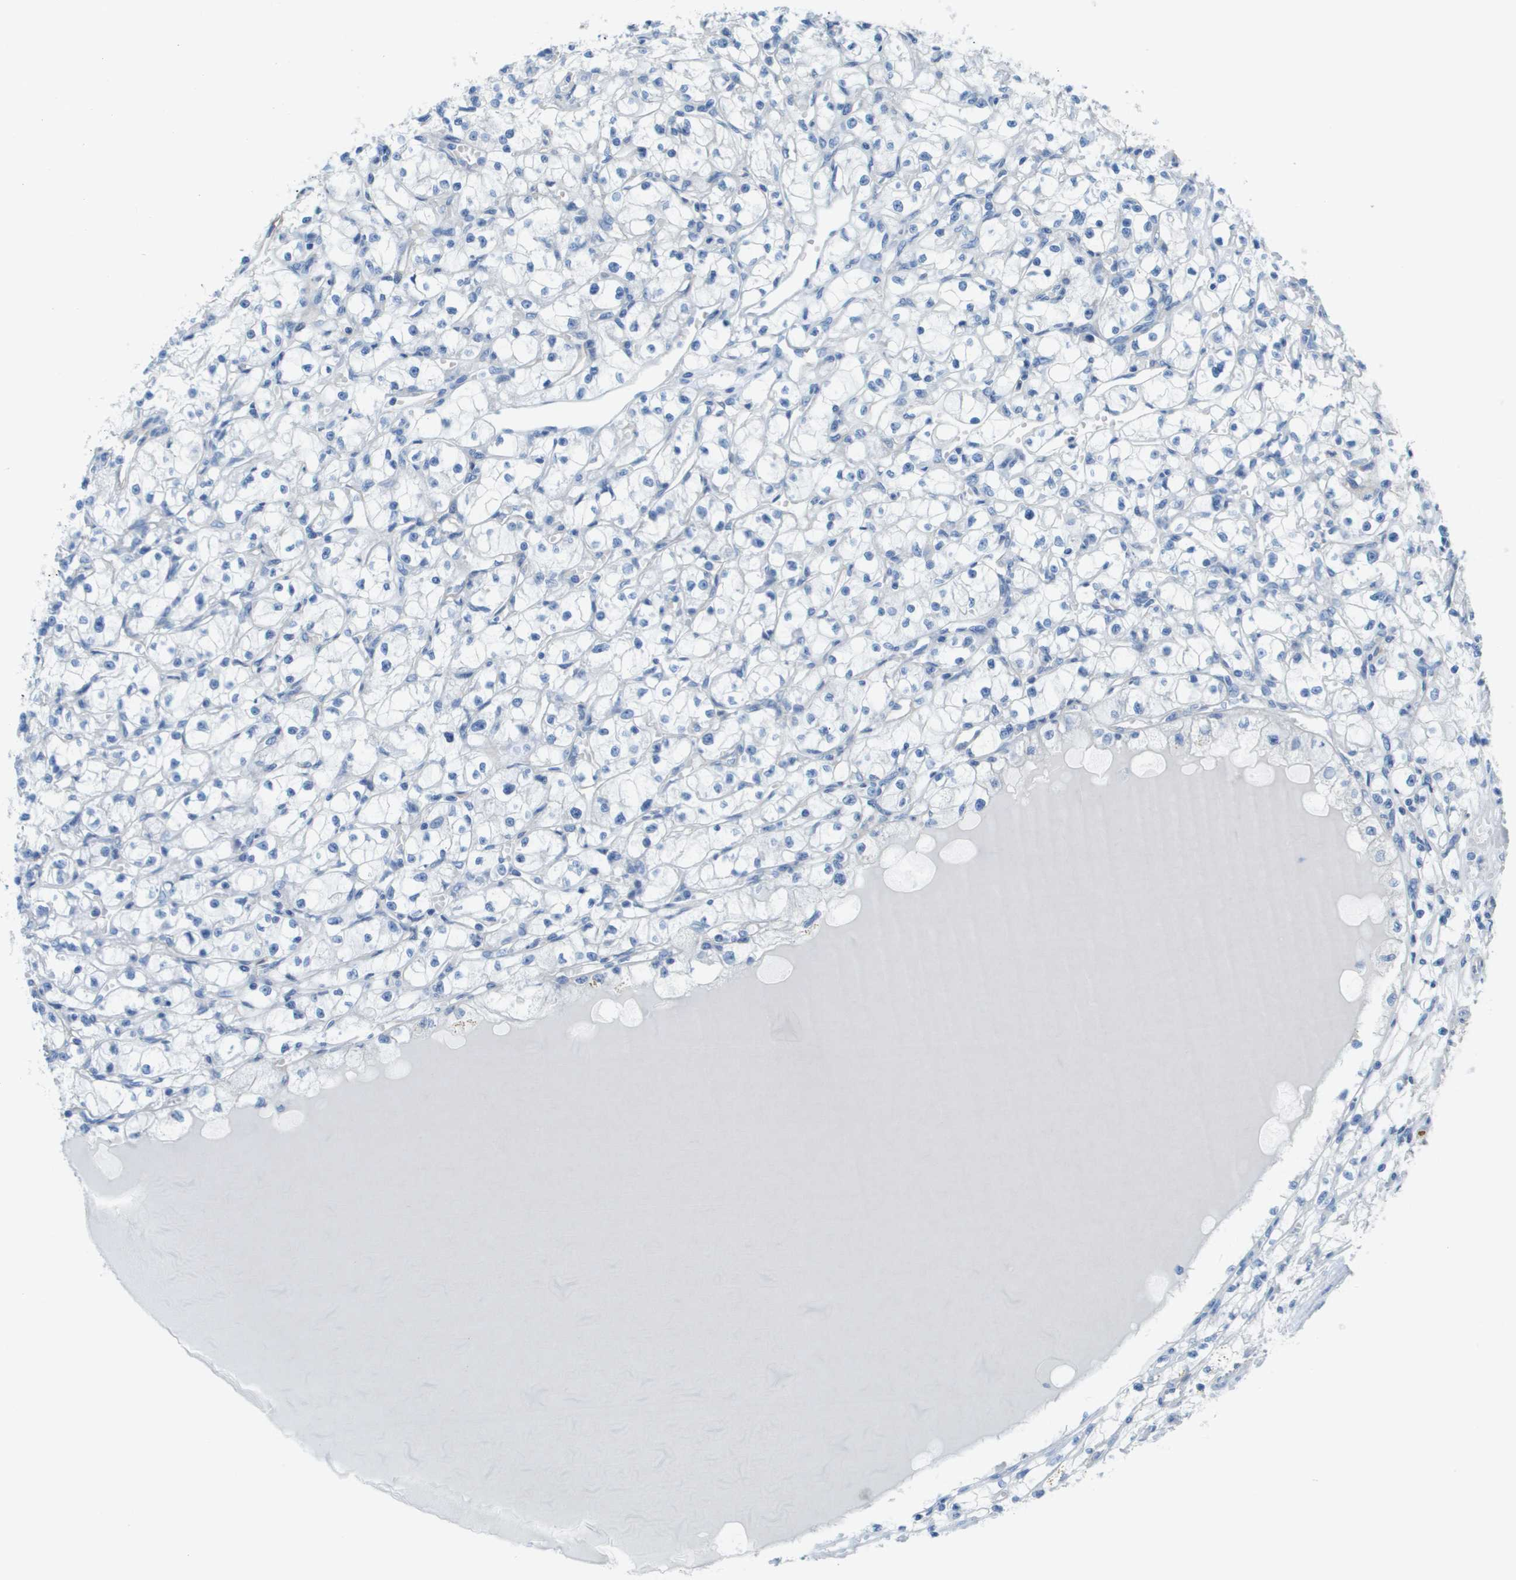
{"staining": {"intensity": "negative", "quantity": "none", "location": "none"}, "tissue": "renal cancer", "cell_type": "Tumor cells", "image_type": "cancer", "snomed": [{"axis": "morphology", "description": "Adenocarcinoma, NOS"}, {"axis": "topography", "description": "Kidney"}], "caption": "Human renal cancer (adenocarcinoma) stained for a protein using immunohistochemistry (IHC) shows no staining in tumor cells.", "gene": "CD46", "patient": {"sex": "male", "age": 56}}